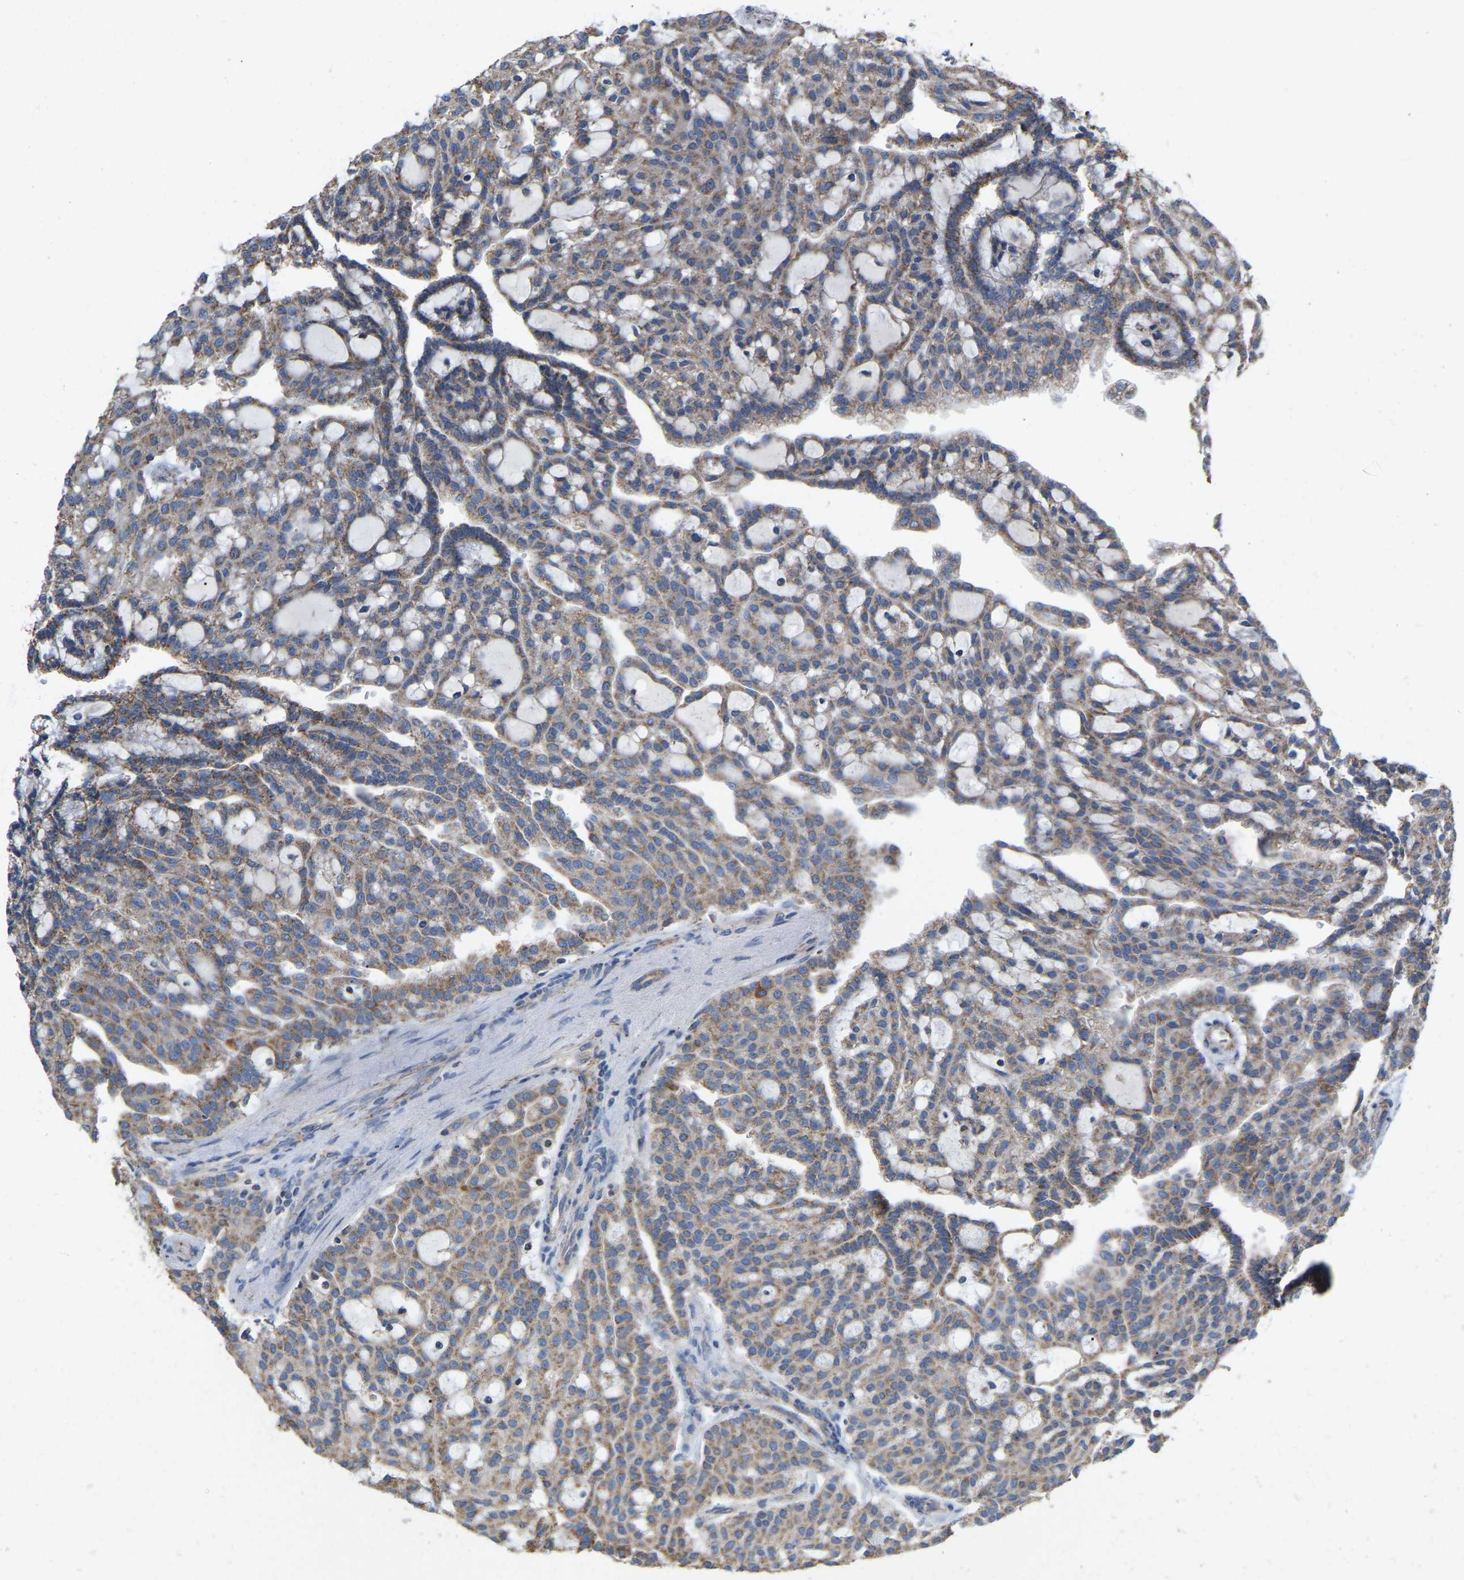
{"staining": {"intensity": "weak", "quantity": ">75%", "location": "cytoplasmic/membranous"}, "tissue": "renal cancer", "cell_type": "Tumor cells", "image_type": "cancer", "snomed": [{"axis": "morphology", "description": "Adenocarcinoma, NOS"}, {"axis": "topography", "description": "Kidney"}], "caption": "IHC image of neoplastic tissue: human renal adenocarcinoma stained using immunohistochemistry displays low levels of weak protein expression localized specifically in the cytoplasmic/membranous of tumor cells, appearing as a cytoplasmic/membranous brown color.", "gene": "CBLB", "patient": {"sex": "male", "age": 63}}